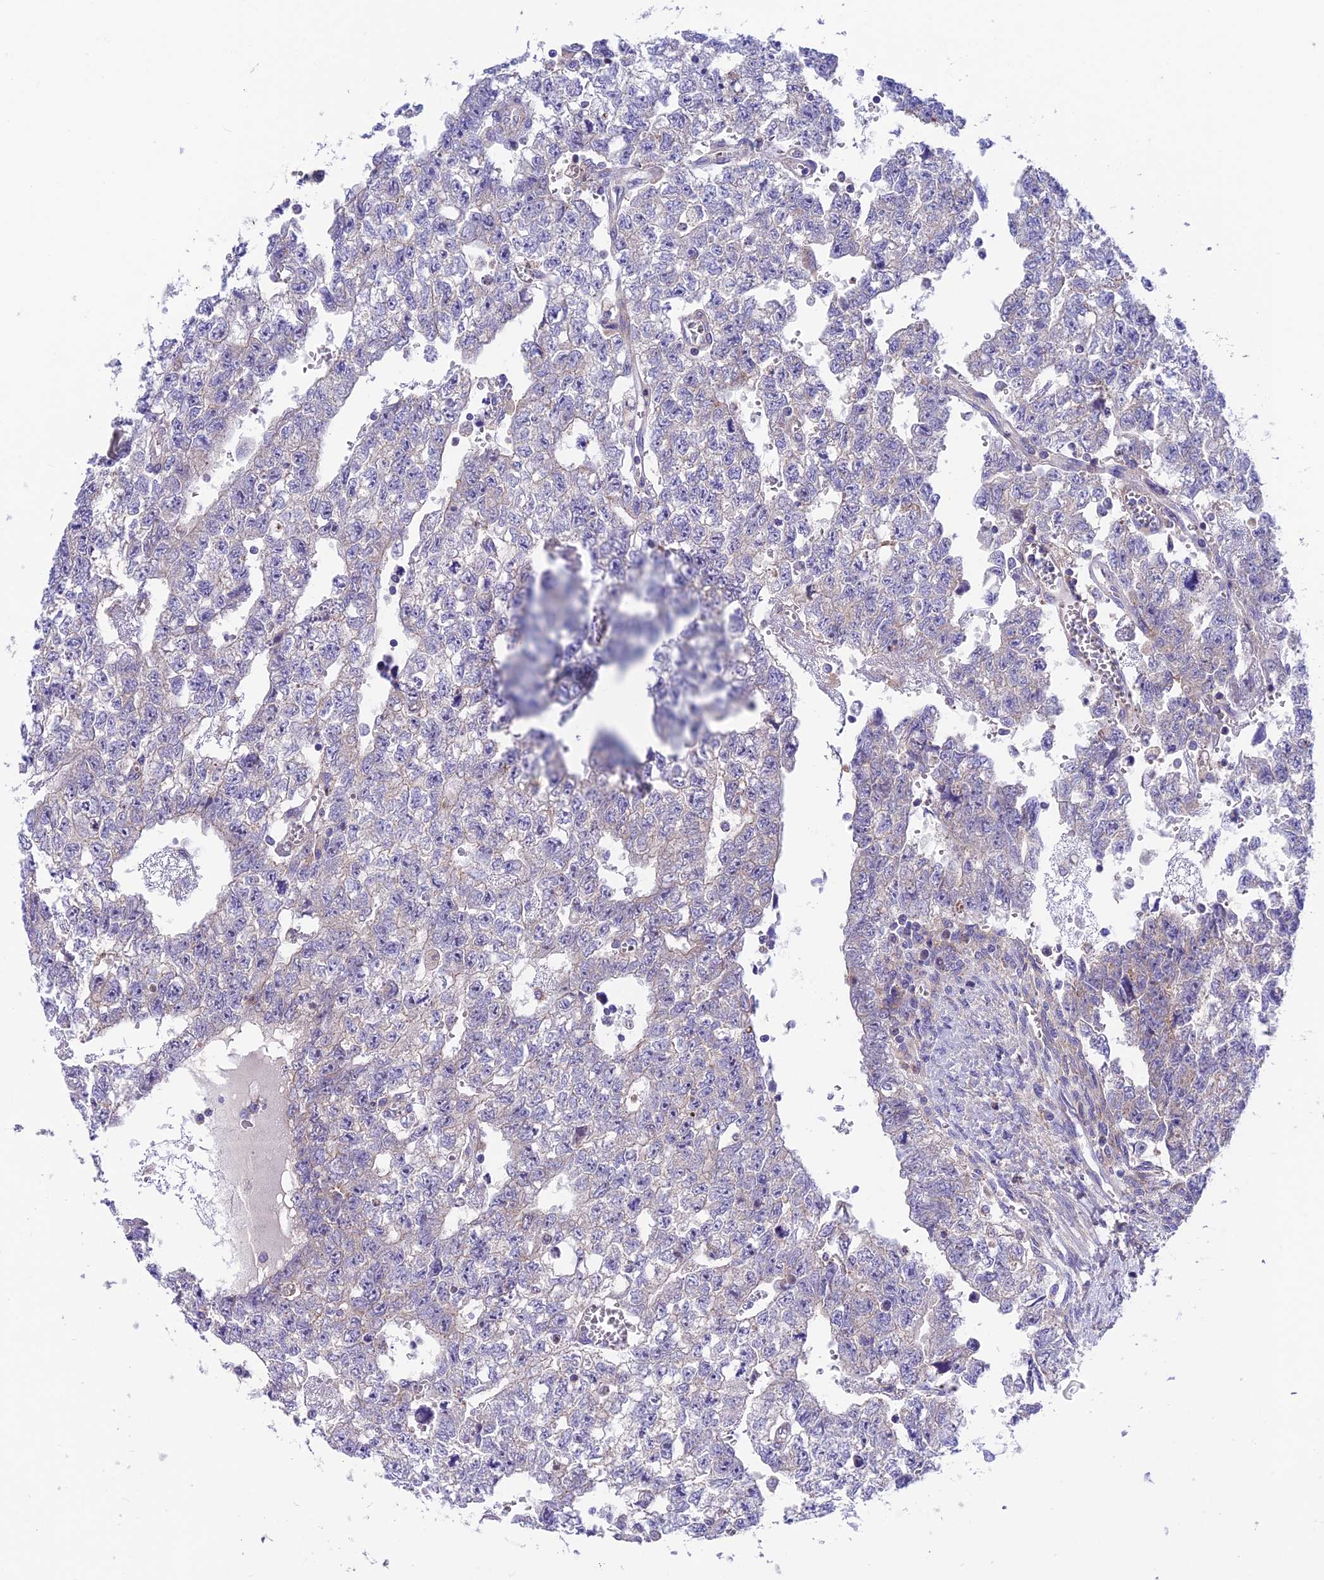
{"staining": {"intensity": "negative", "quantity": "none", "location": "none"}, "tissue": "testis cancer", "cell_type": "Tumor cells", "image_type": "cancer", "snomed": [{"axis": "morphology", "description": "Seminoma, NOS"}, {"axis": "morphology", "description": "Carcinoma, Embryonal, NOS"}, {"axis": "topography", "description": "Testis"}], "caption": "Testis cancer (seminoma) was stained to show a protein in brown. There is no significant expression in tumor cells.", "gene": "VPS16", "patient": {"sex": "male", "age": 38}}